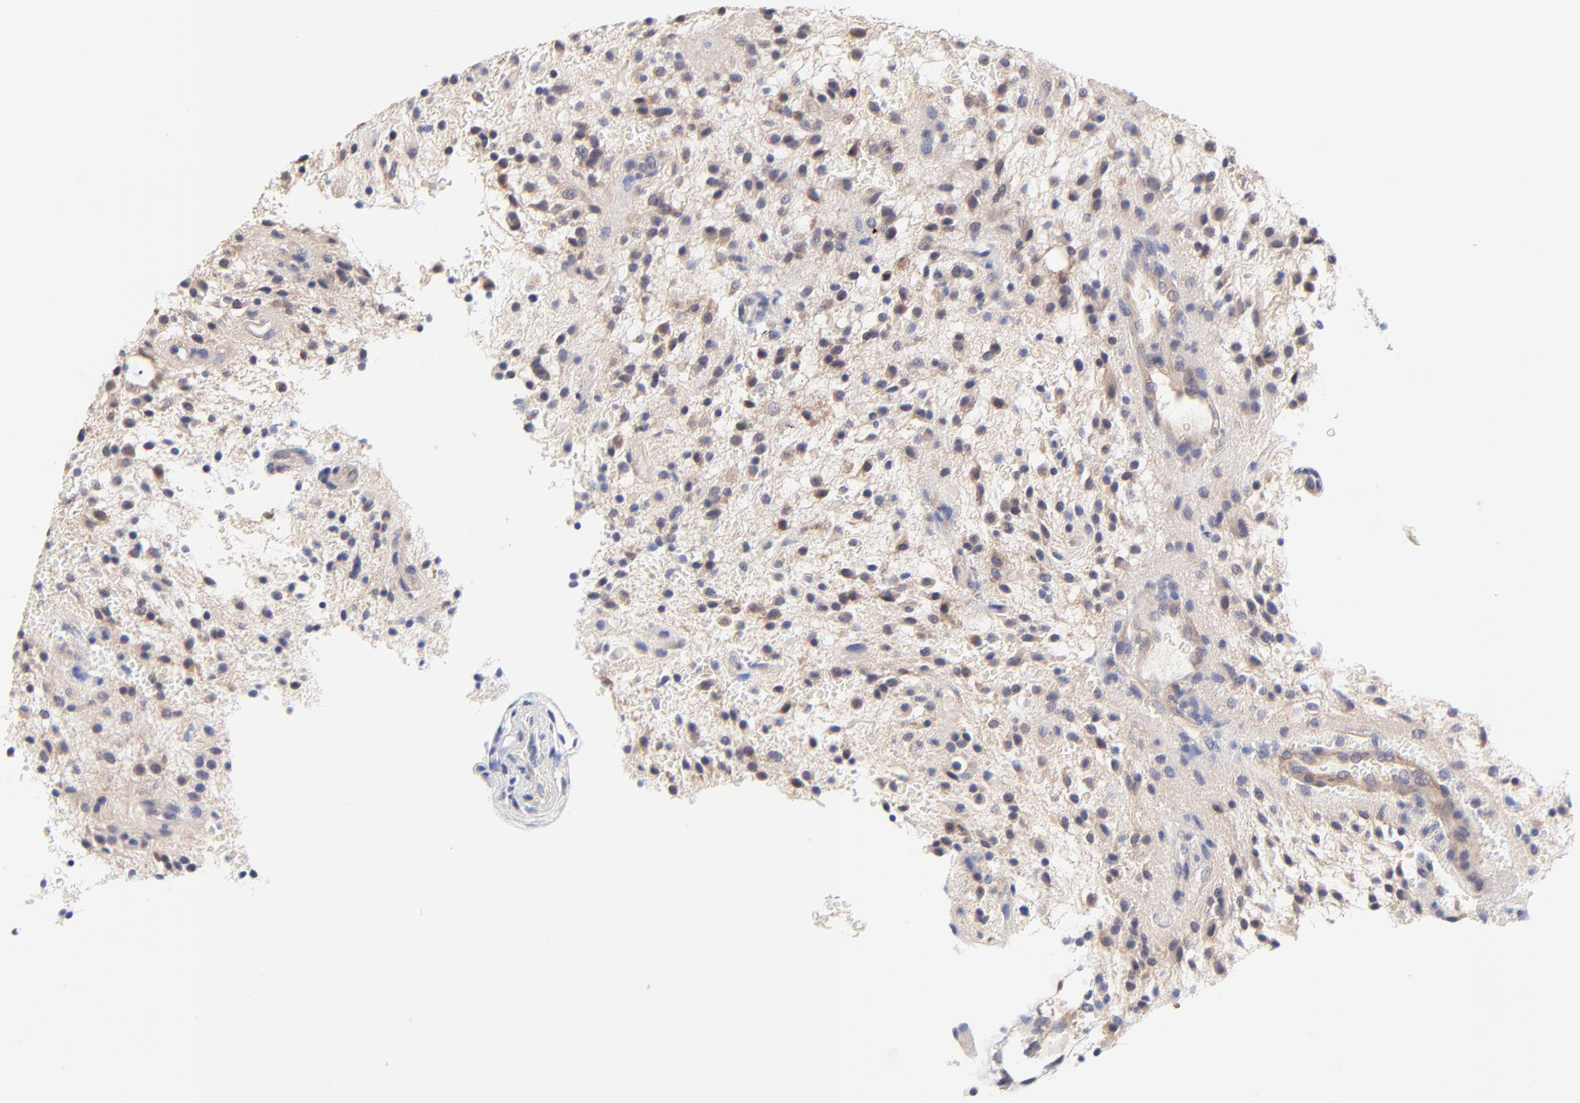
{"staining": {"intensity": "weak", "quantity": "<25%", "location": "cytoplasmic/membranous"}, "tissue": "glioma", "cell_type": "Tumor cells", "image_type": "cancer", "snomed": [{"axis": "morphology", "description": "Glioma, malignant, NOS"}, {"axis": "topography", "description": "Cerebellum"}], "caption": "High magnification brightfield microscopy of malignant glioma stained with DAB (brown) and counterstained with hematoxylin (blue): tumor cells show no significant staining.", "gene": "PTK7", "patient": {"sex": "female", "age": 10}}